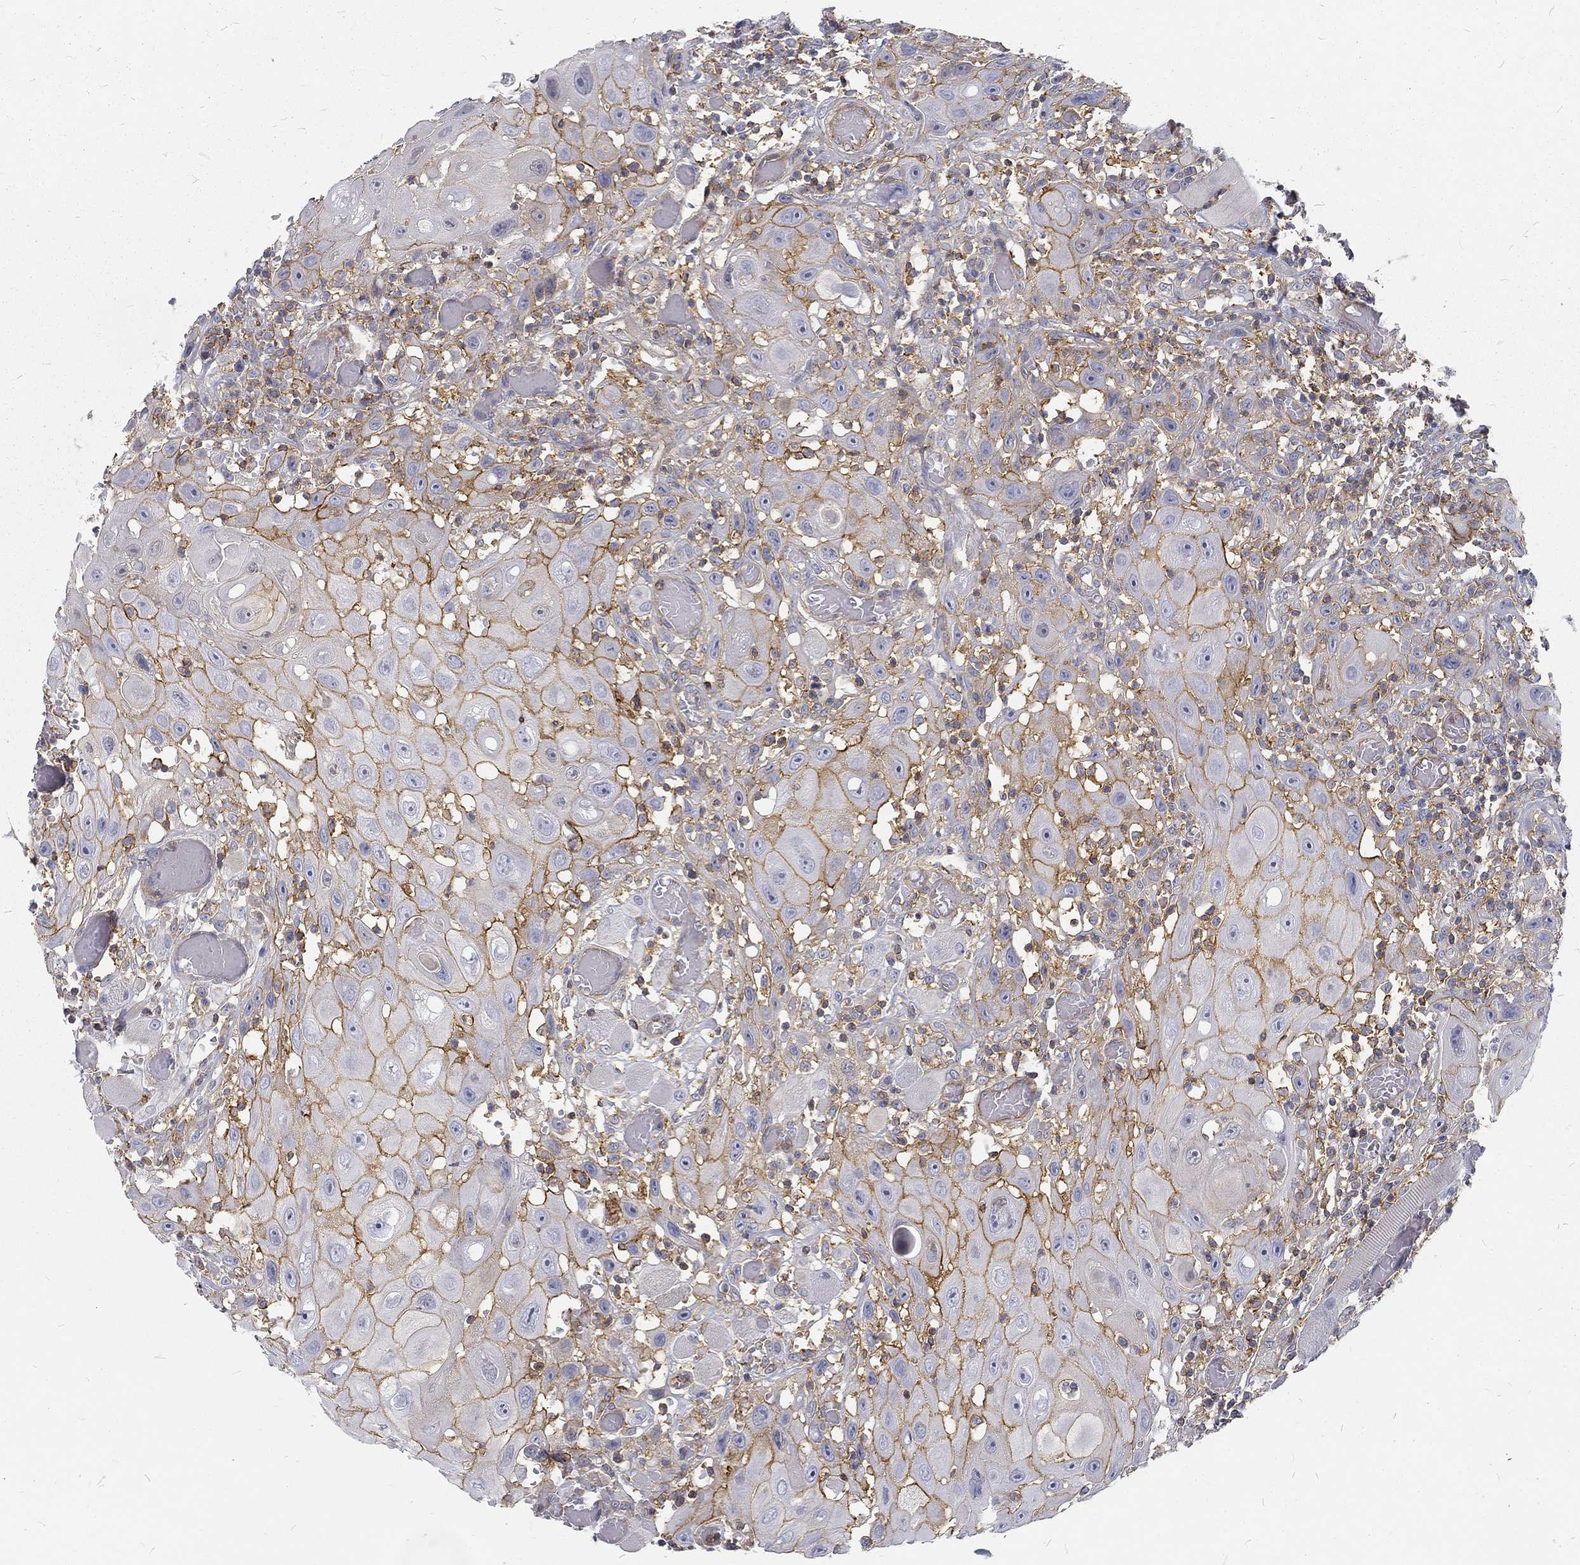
{"staining": {"intensity": "moderate", "quantity": "25%-75%", "location": "cytoplasmic/membranous"}, "tissue": "head and neck cancer", "cell_type": "Tumor cells", "image_type": "cancer", "snomed": [{"axis": "morphology", "description": "Normal tissue, NOS"}, {"axis": "morphology", "description": "Squamous cell carcinoma, NOS"}, {"axis": "topography", "description": "Oral tissue"}, {"axis": "topography", "description": "Head-Neck"}], "caption": "The immunohistochemical stain highlights moderate cytoplasmic/membranous staining in tumor cells of head and neck cancer (squamous cell carcinoma) tissue.", "gene": "MTMR11", "patient": {"sex": "male", "age": 71}}